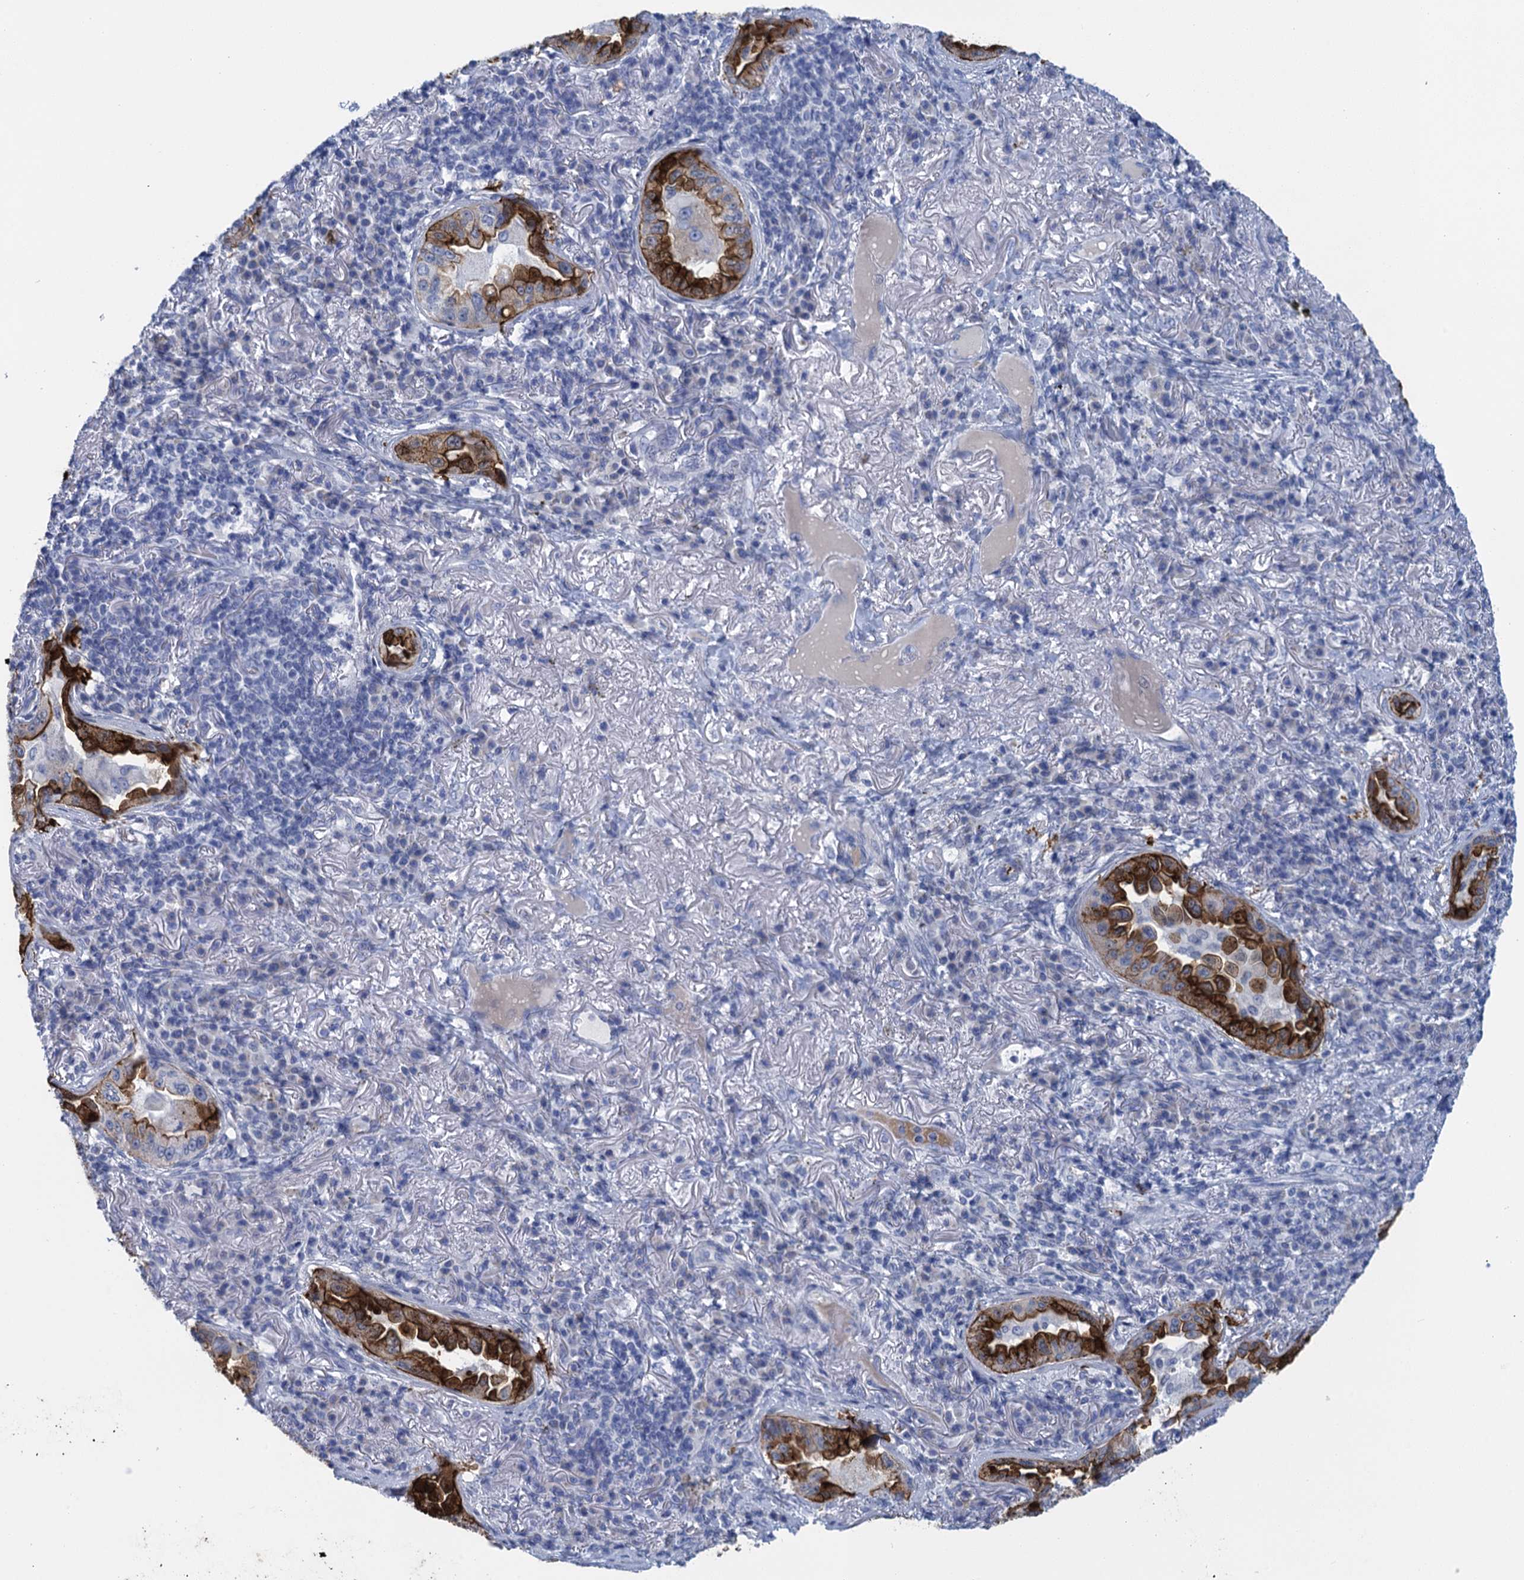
{"staining": {"intensity": "strong", "quantity": ">75%", "location": "cytoplasmic/membranous"}, "tissue": "lung cancer", "cell_type": "Tumor cells", "image_type": "cancer", "snomed": [{"axis": "morphology", "description": "Adenocarcinoma, NOS"}, {"axis": "topography", "description": "Lung"}], "caption": "A micrograph showing strong cytoplasmic/membranous expression in approximately >75% of tumor cells in lung cancer (adenocarcinoma), as visualized by brown immunohistochemical staining.", "gene": "SCEL", "patient": {"sex": "female", "age": 69}}